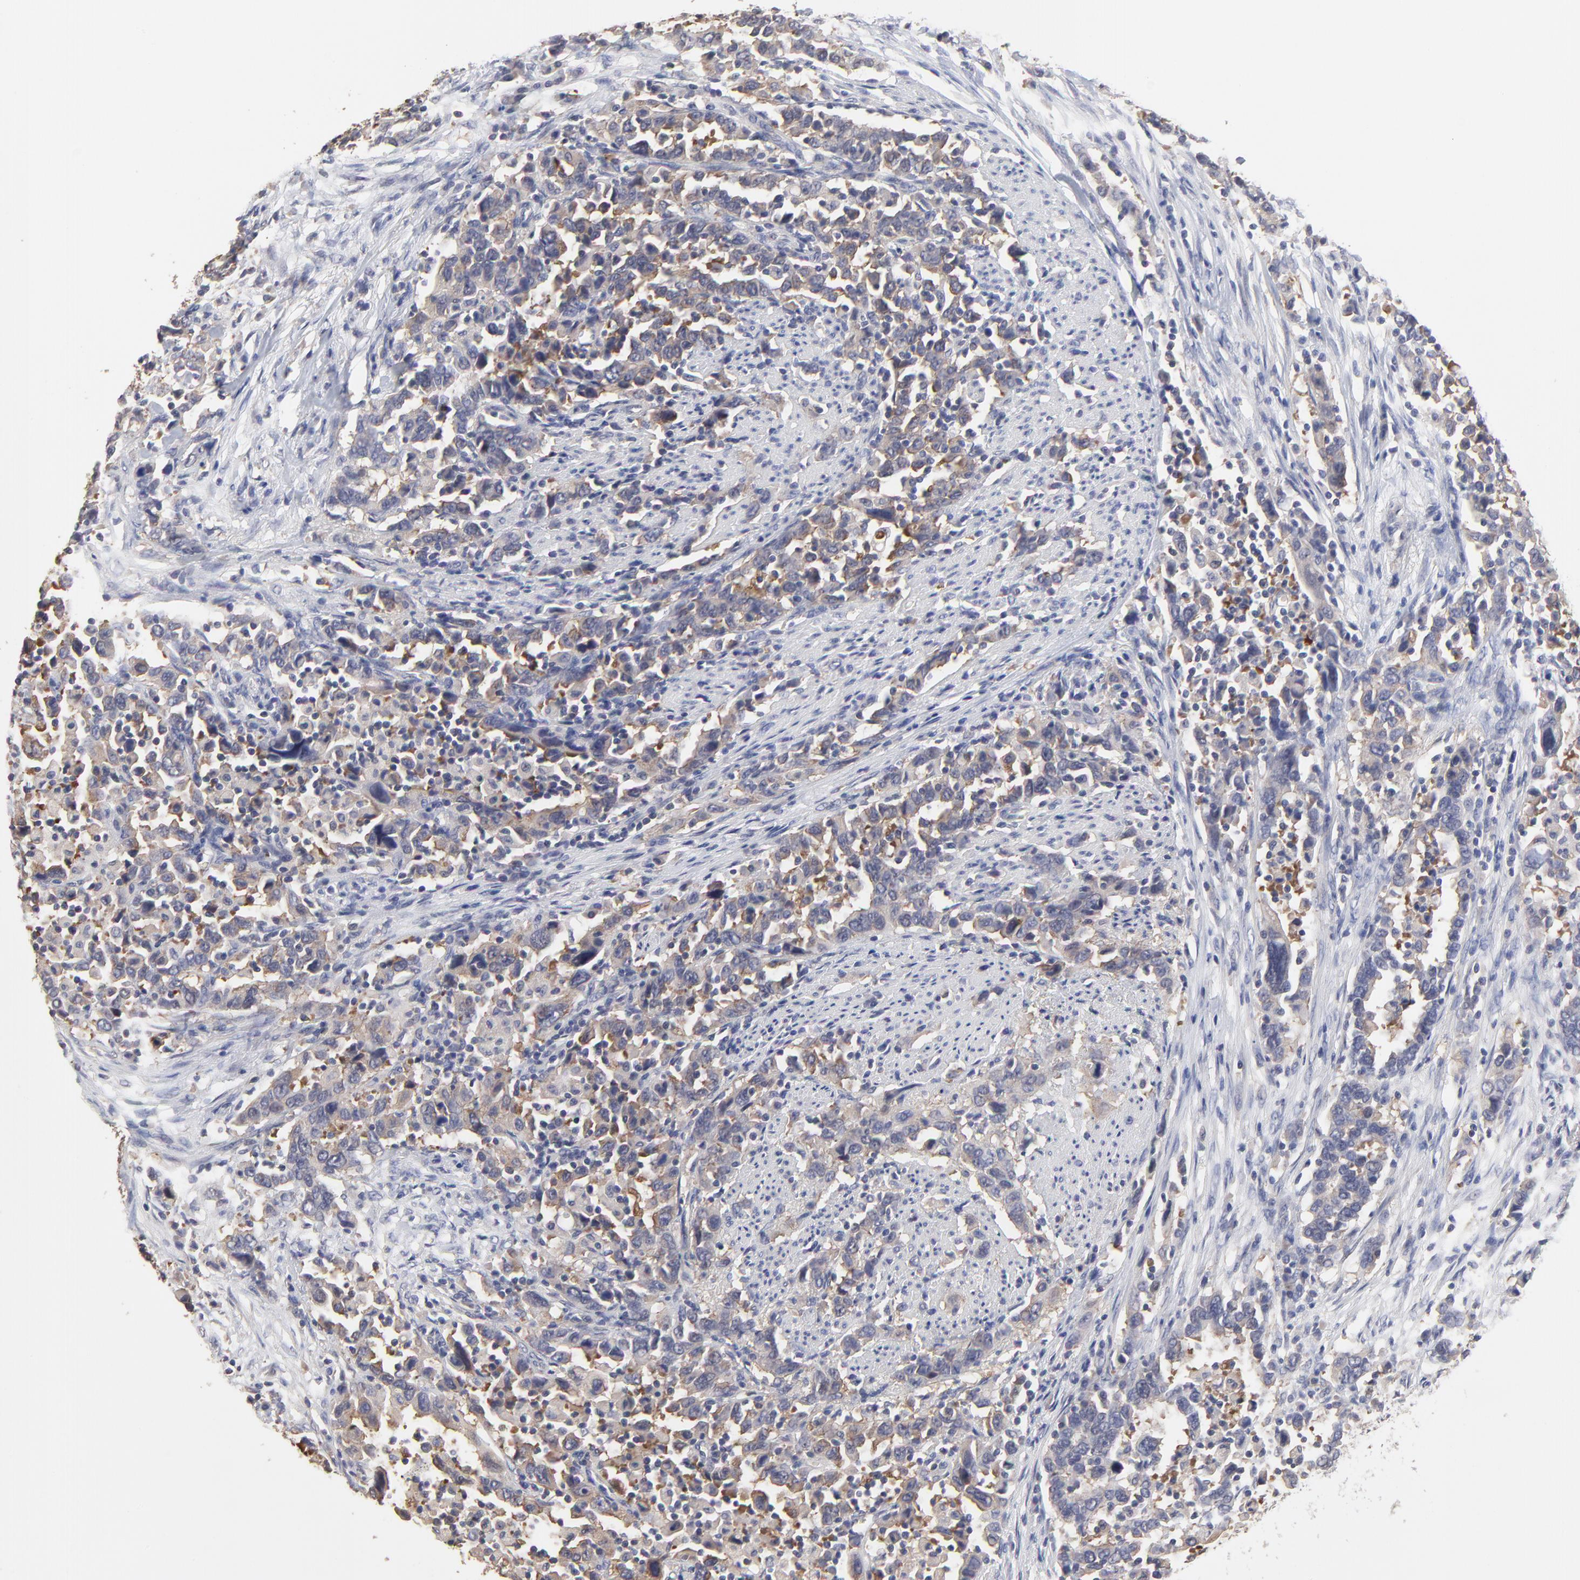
{"staining": {"intensity": "moderate", "quantity": "25%-75%", "location": "cytoplasmic/membranous"}, "tissue": "urothelial cancer", "cell_type": "Tumor cells", "image_type": "cancer", "snomed": [{"axis": "morphology", "description": "Urothelial carcinoma, High grade"}, {"axis": "topography", "description": "Urinary bladder"}], "caption": "High-power microscopy captured an immunohistochemistry (IHC) image of urothelial carcinoma (high-grade), revealing moderate cytoplasmic/membranous positivity in about 25%-75% of tumor cells.", "gene": "CCT2", "patient": {"sex": "male", "age": 61}}